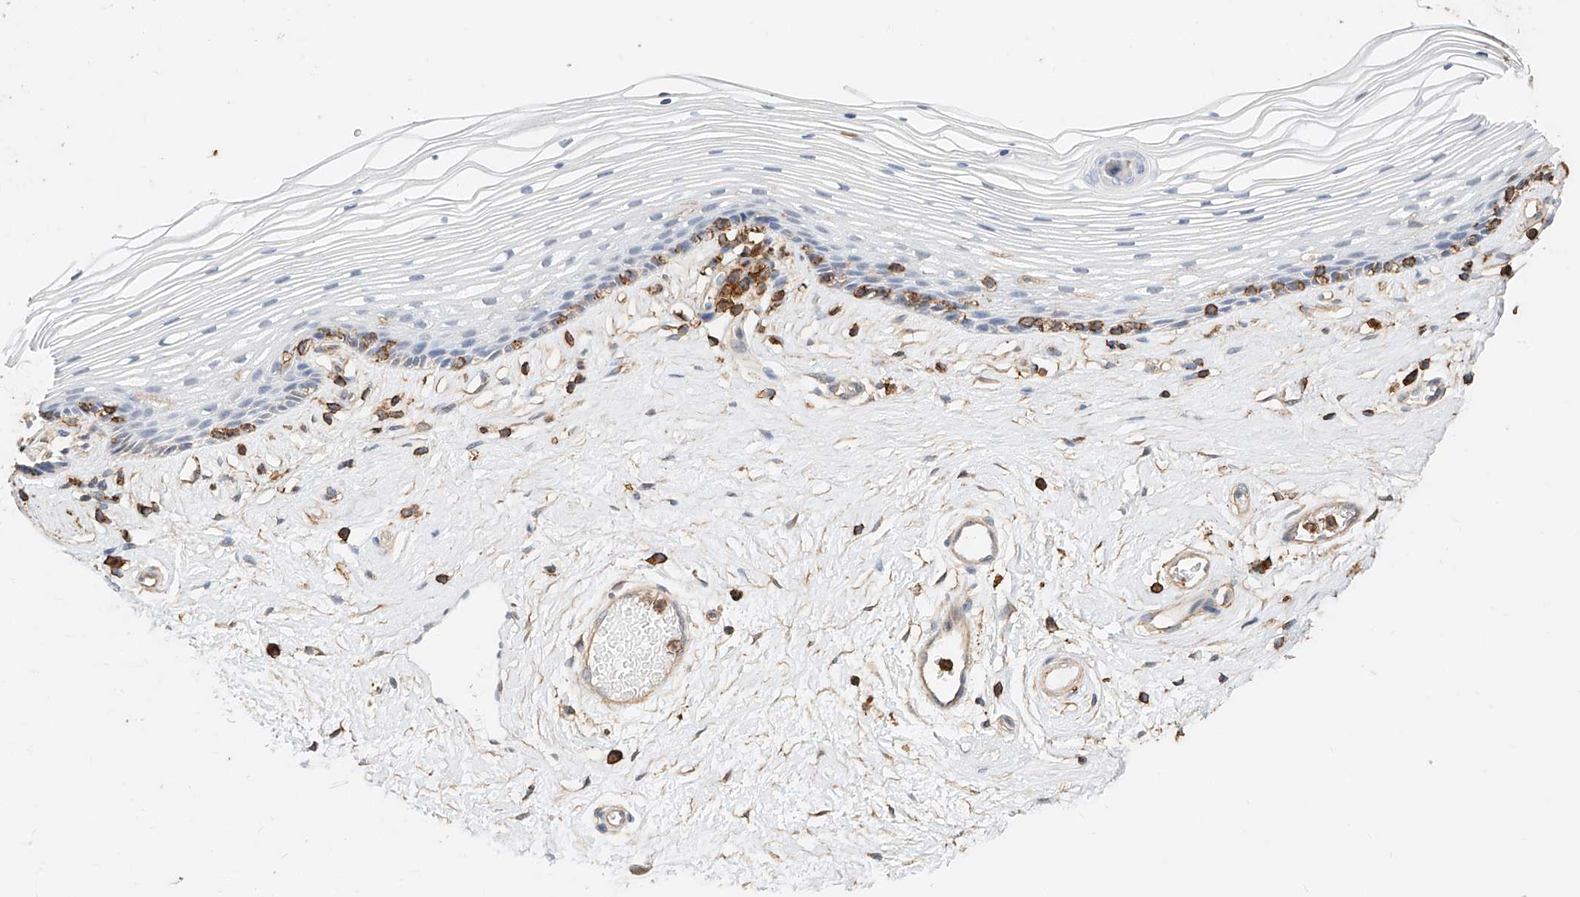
{"staining": {"intensity": "negative", "quantity": "none", "location": "none"}, "tissue": "vagina", "cell_type": "Squamous epithelial cells", "image_type": "normal", "snomed": [{"axis": "morphology", "description": "Normal tissue, NOS"}, {"axis": "topography", "description": "Vagina"}], "caption": "Immunohistochemistry (IHC) of normal human vagina shows no positivity in squamous epithelial cells. (Immunohistochemistry (IHC), brightfield microscopy, high magnification).", "gene": "WFS1", "patient": {"sex": "female", "age": 46}}